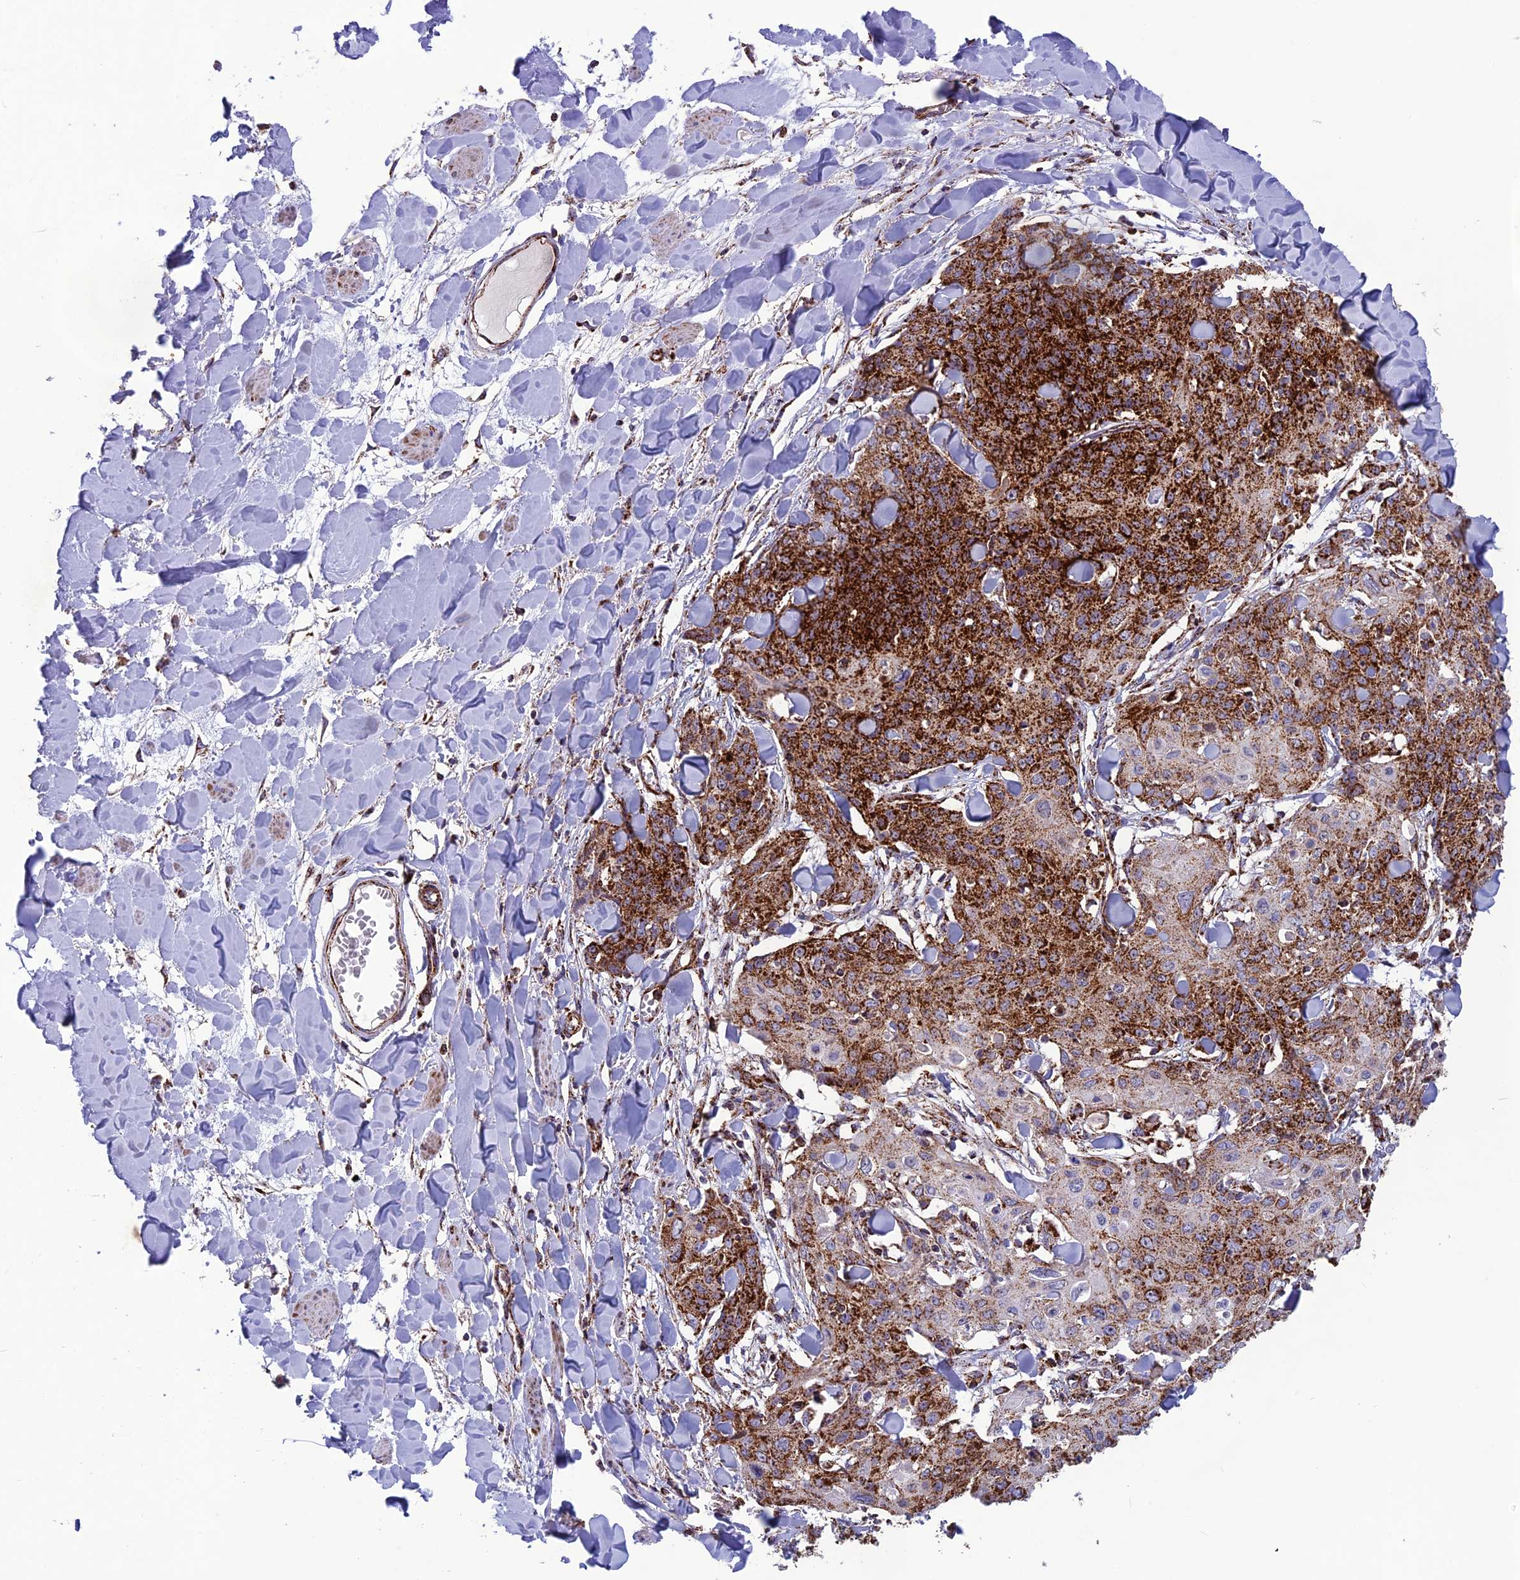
{"staining": {"intensity": "strong", "quantity": ">75%", "location": "cytoplasmic/membranous"}, "tissue": "skin cancer", "cell_type": "Tumor cells", "image_type": "cancer", "snomed": [{"axis": "morphology", "description": "Squamous cell carcinoma, NOS"}, {"axis": "topography", "description": "Skin"}, {"axis": "topography", "description": "Vulva"}], "caption": "Immunohistochemical staining of human skin cancer demonstrates strong cytoplasmic/membranous protein positivity in about >75% of tumor cells.", "gene": "MRPS18B", "patient": {"sex": "female", "age": 85}}